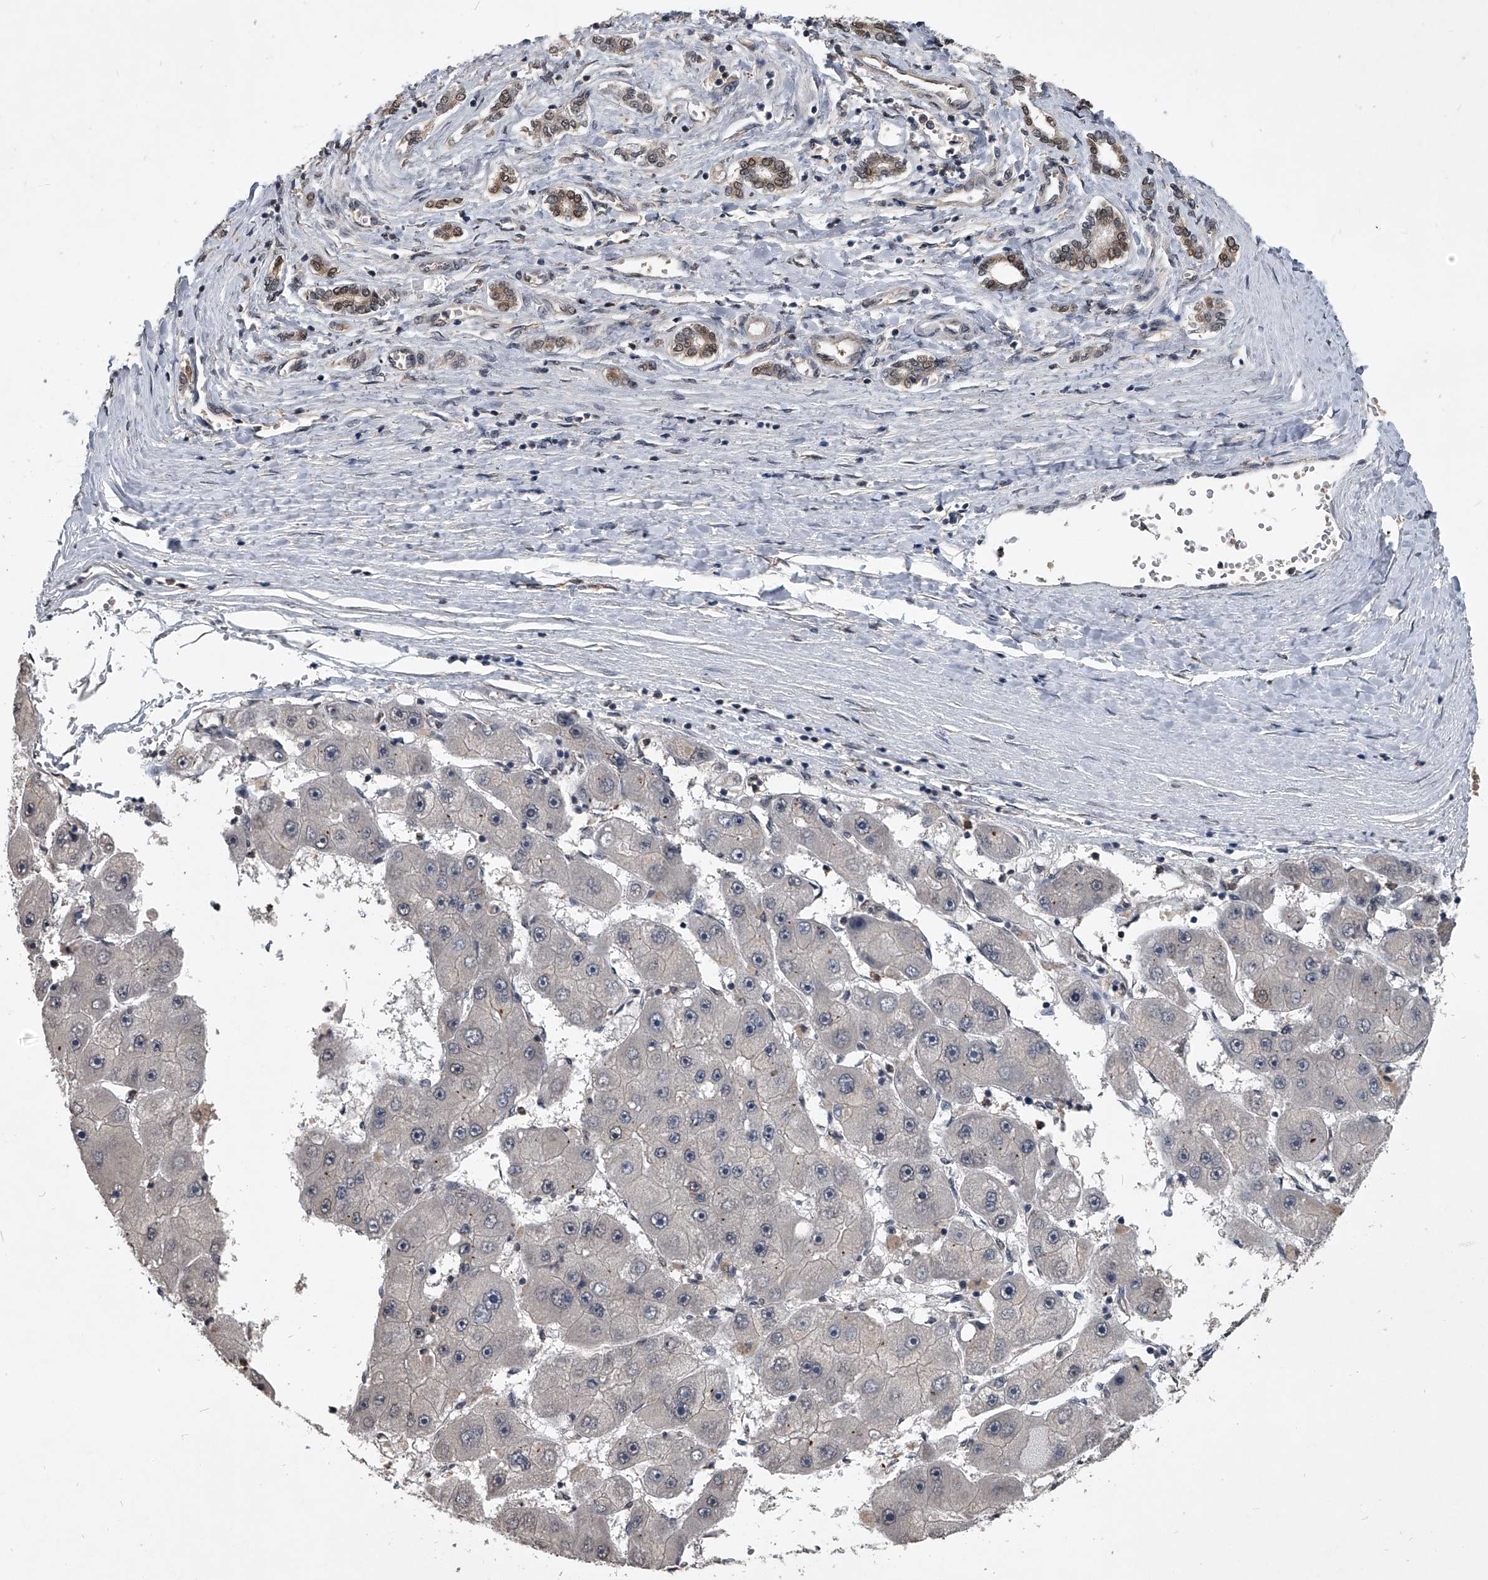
{"staining": {"intensity": "negative", "quantity": "none", "location": "none"}, "tissue": "liver cancer", "cell_type": "Tumor cells", "image_type": "cancer", "snomed": [{"axis": "morphology", "description": "Carcinoma, Hepatocellular, NOS"}, {"axis": "topography", "description": "Liver"}], "caption": "The micrograph shows no significant expression in tumor cells of liver cancer (hepatocellular carcinoma).", "gene": "TSNAX", "patient": {"sex": "female", "age": 61}}